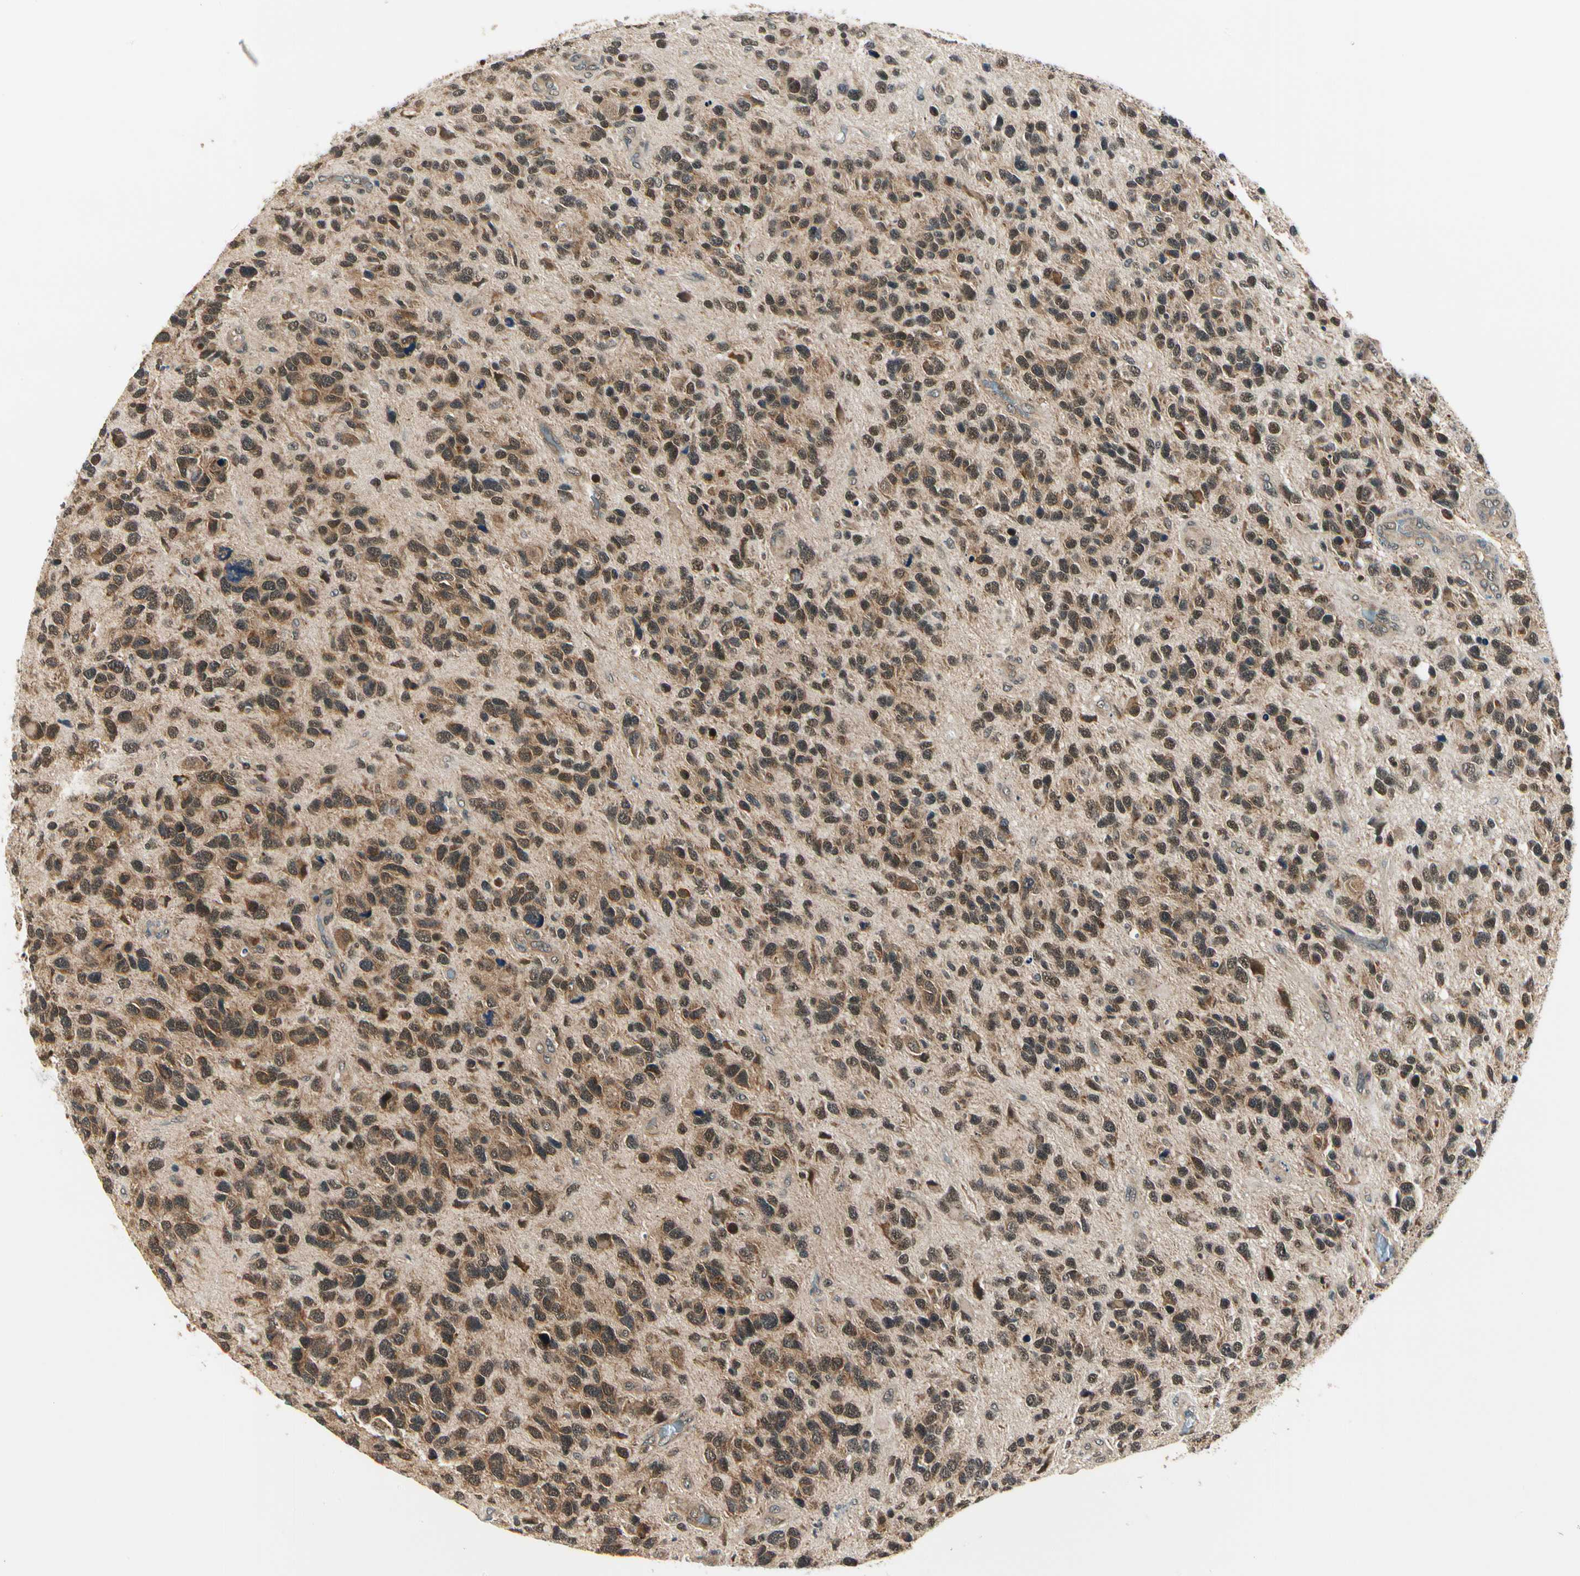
{"staining": {"intensity": "strong", "quantity": ">75%", "location": "cytoplasmic/membranous"}, "tissue": "glioma", "cell_type": "Tumor cells", "image_type": "cancer", "snomed": [{"axis": "morphology", "description": "Glioma, malignant, High grade"}, {"axis": "topography", "description": "Brain"}], "caption": "Immunohistochemistry micrograph of neoplastic tissue: human malignant high-grade glioma stained using immunohistochemistry (IHC) displays high levels of strong protein expression localized specifically in the cytoplasmic/membranous of tumor cells, appearing as a cytoplasmic/membranous brown color.", "gene": "PDK2", "patient": {"sex": "female", "age": 58}}